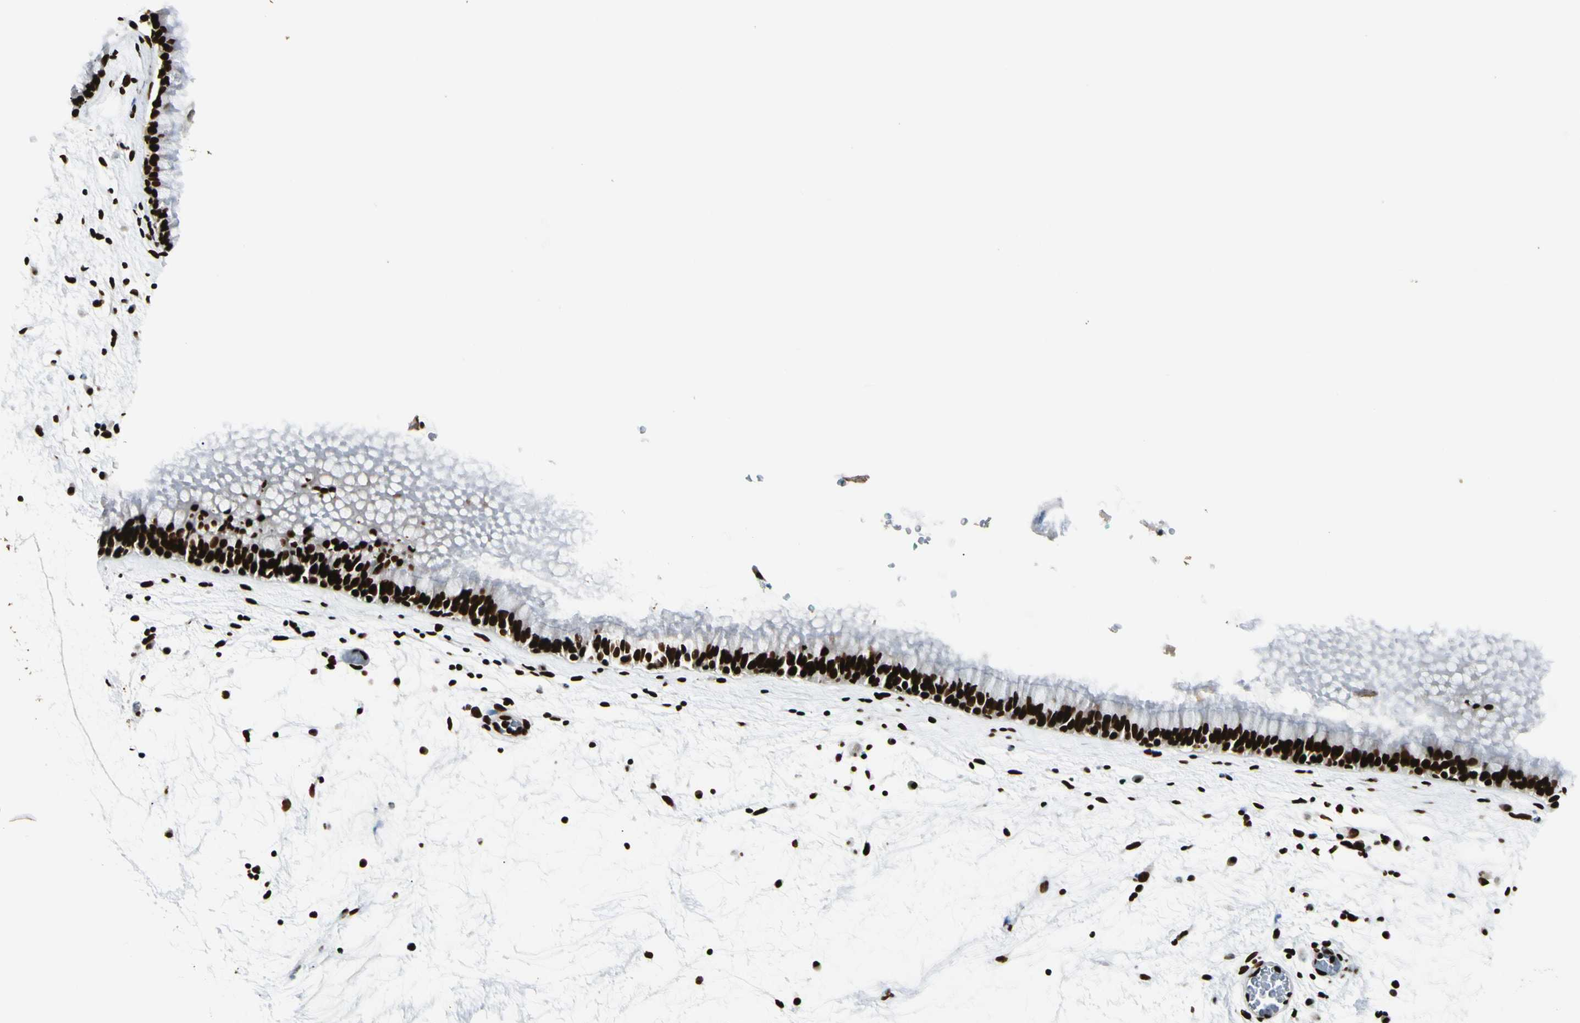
{"staining": {"intensity": "strong", "quantity": ">75%", "location": "nuclear"}, "tissue": "nasopharynx", "cell_type": "Respiratory epithelial cells", "image_type": "normal", "snomed": [{"axis": "morphology", "description": "Normal tissue, NOS"}, {"axis": "morphology", "description": "Inflammation, NOS"}, {"axis": "topography", "description": "Nasopharynx"}], "caption": "DAB immunohistochemical staining of normal human nasopharynx reveals strong nuclear protein positivity in about >75% of respiratory epithelial cells.", "gene": "FUS", "patient": {"sex": "male", "age": 48}}